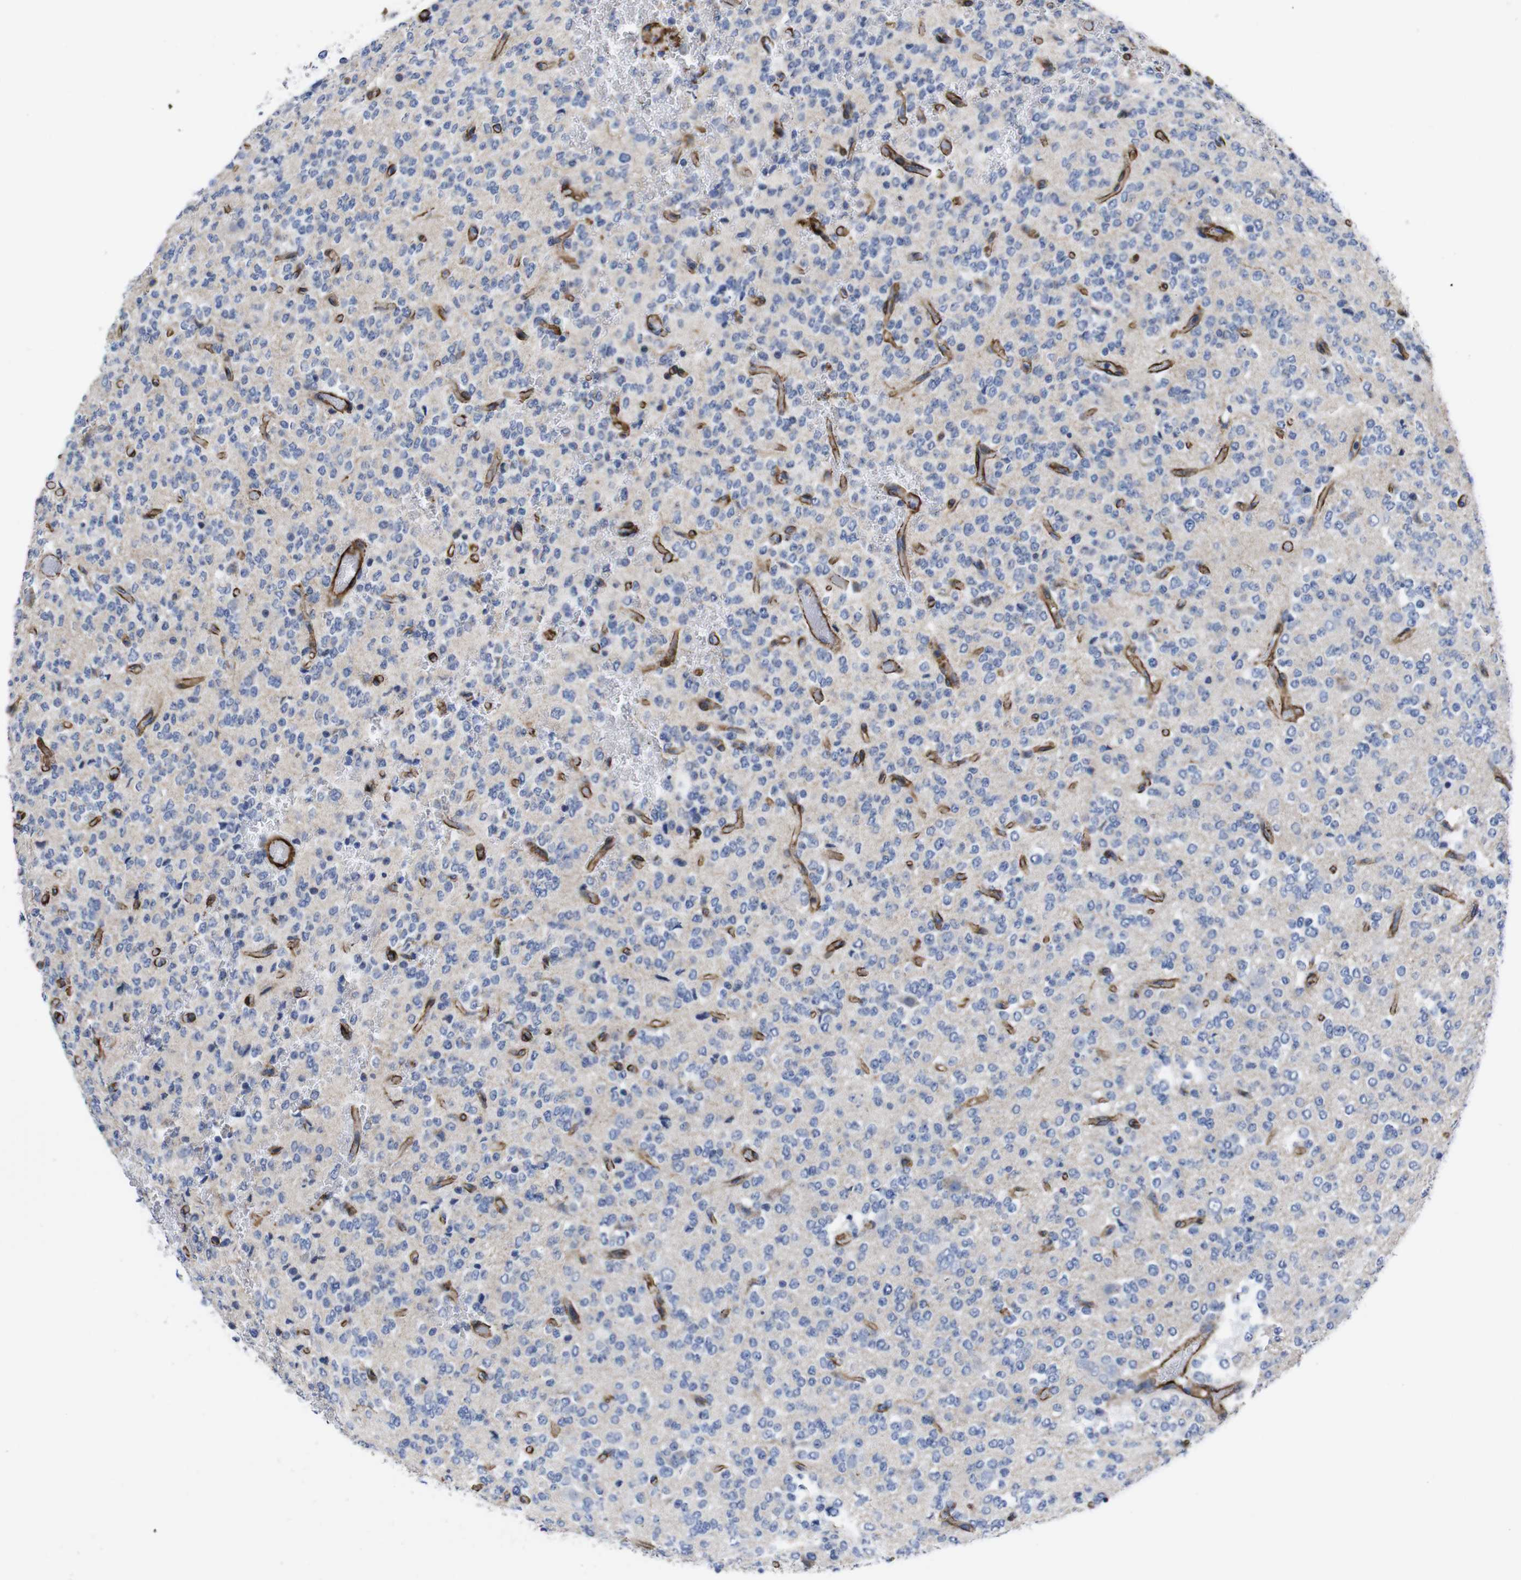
{"staining": {"intensity": "negative", "quantity": "none", "location": "none"}, "tissue": "glioma", "cell_type": "Tumor cells", "image_type": "cancer", "snomed": [{"axis": "morphology", "description": "Glioma, malignant, Low grade"}, {"axis": "topography", "description": "Brain"}], "caption": "An immunohistochemistry (IHC) photomicrograph of malignant low-grade glioma is shown. There is no staining in tumor cells of malignant low-grade glioma.", "gene": "WNT10A", "patient": {"sex": "male", "age": 38}}